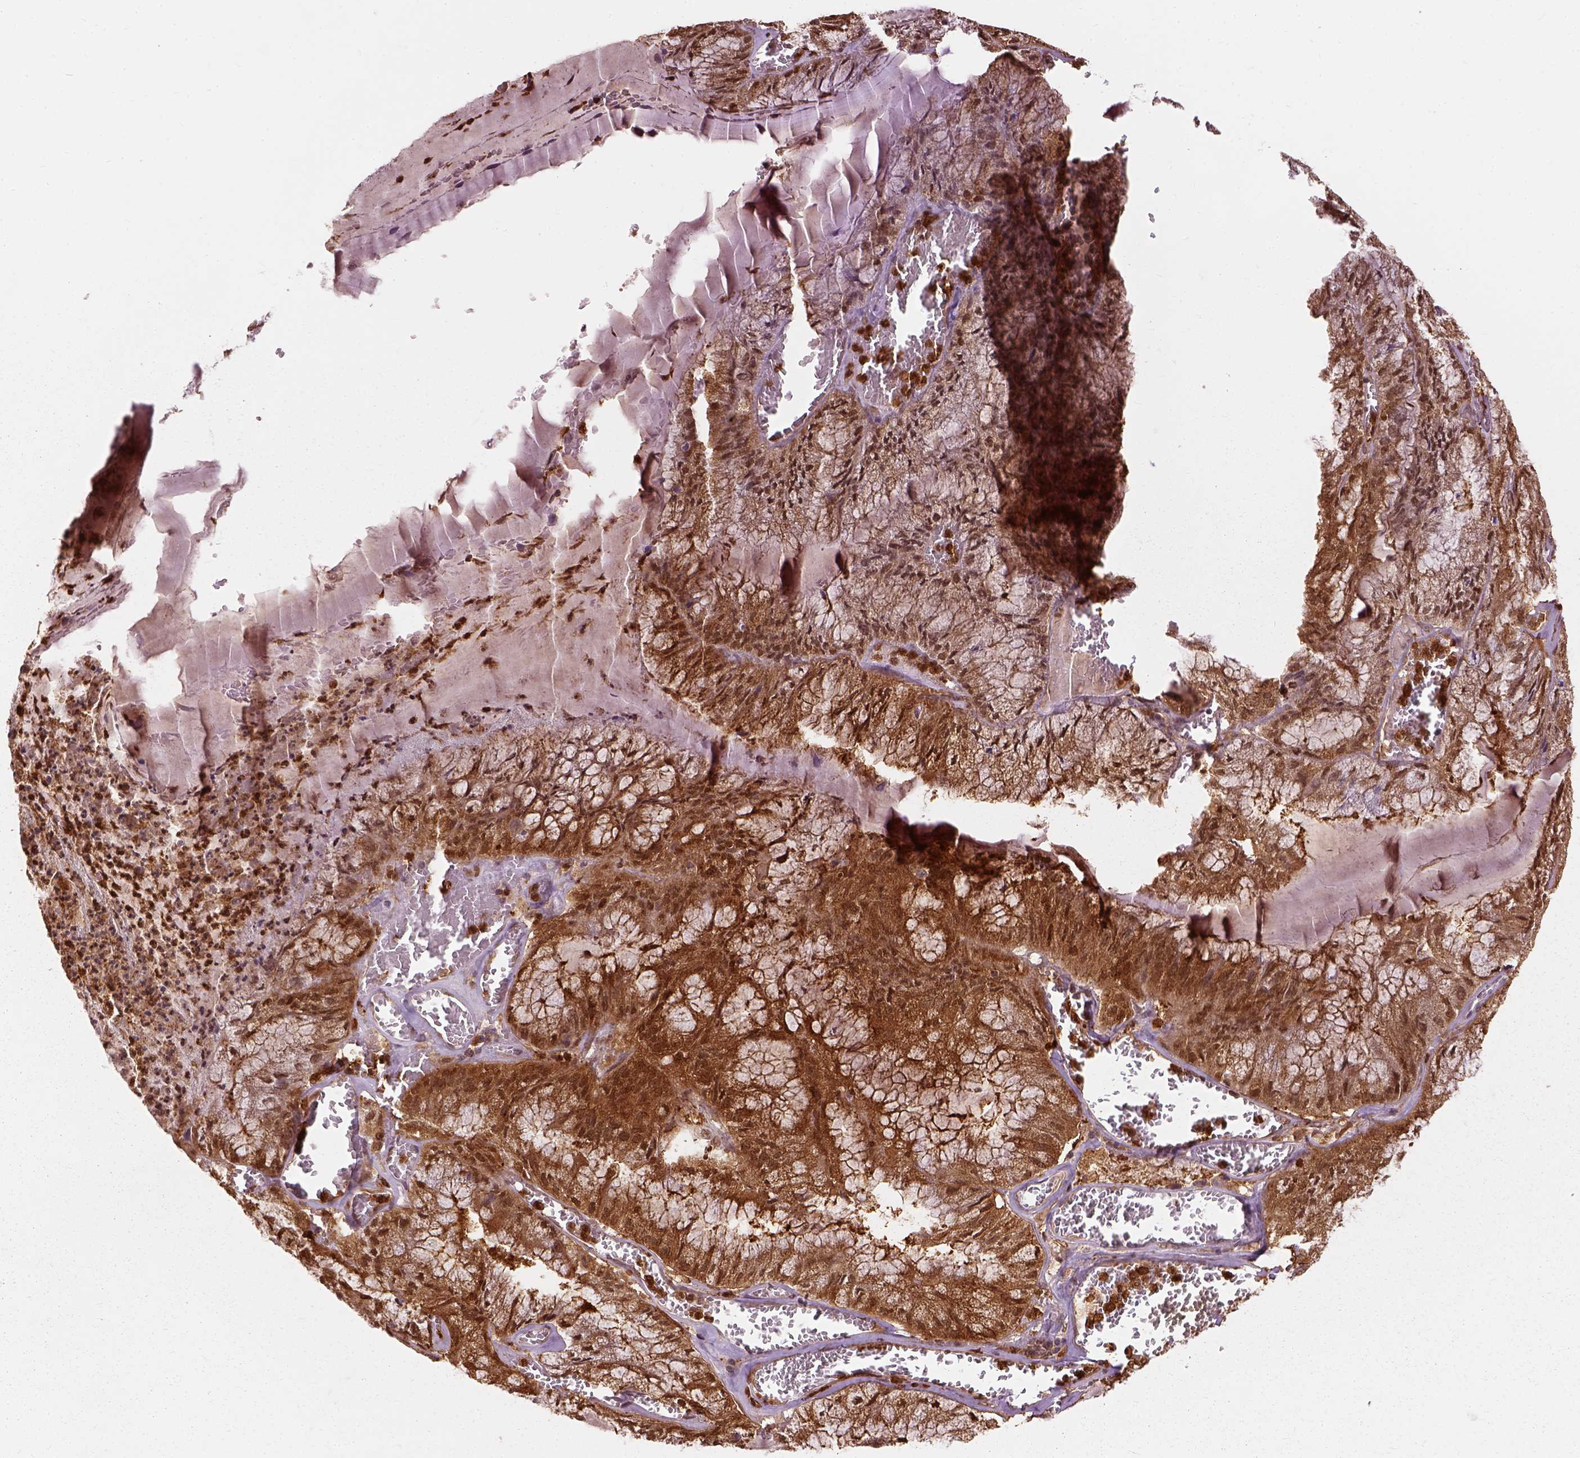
{"staining": {"intensity": "strong", "quantity": ">75%", "location": "cytoplasmic/membranous"}, "tissue": "endometrial cancer", "cell_type": "Tumor cells", "image_type": "cancer", "snomed": [{"axis": "morphology", "description": "Carcinoma, NOS"}, {"axis": "topography", "description": "Endometrium"}], "caption": "DAB (3,3'-diaminobenzidine) immunohistochemical staining of endometrial cancer (carcinoma) shows strong cytoplasmic/membranous protein staining in approximately >75% of tumor cells. Nuclei are stained in blue.", "gene": "GPI", "patient": {"sex": "female", "age": 62}}